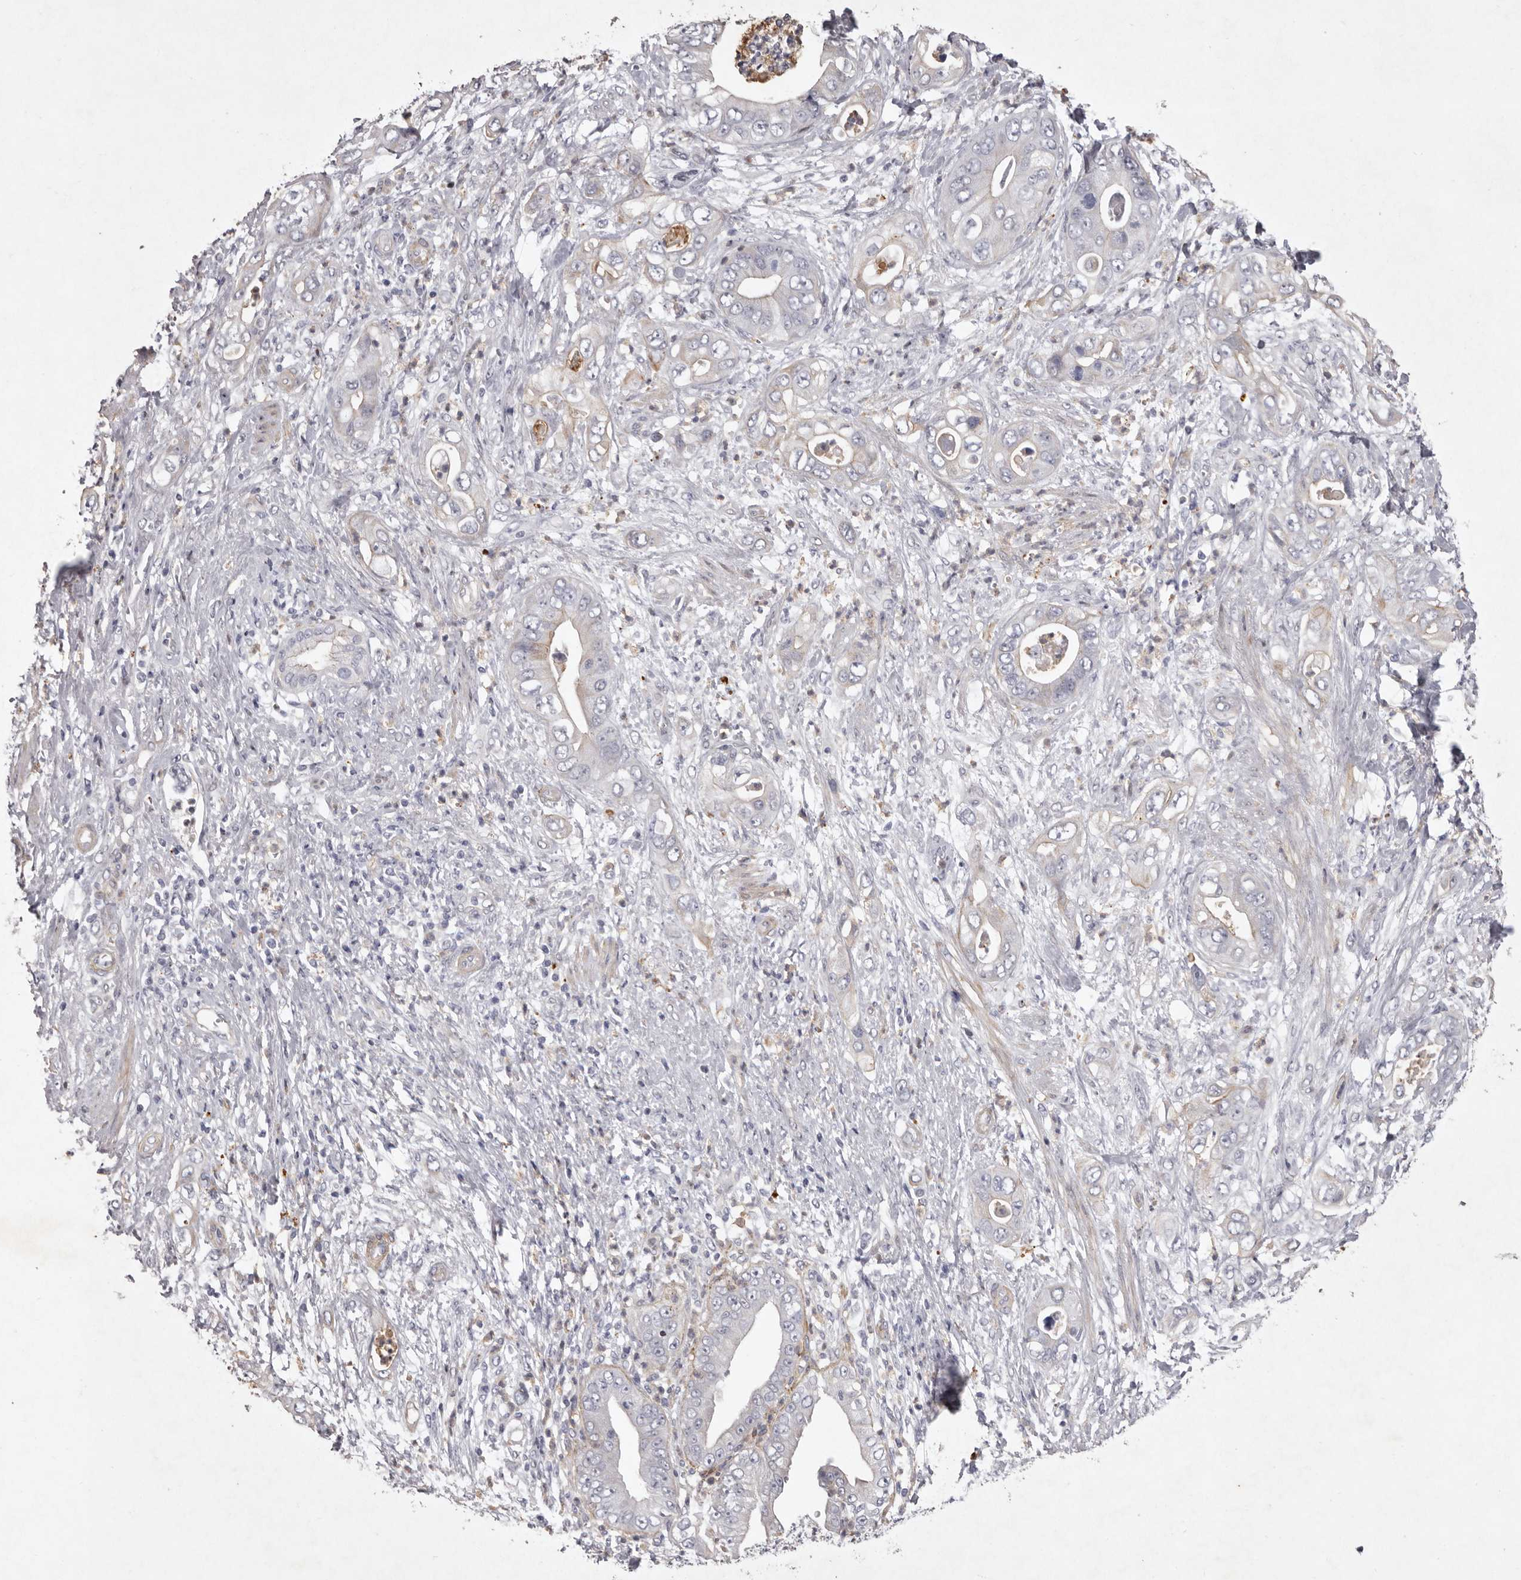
{"staining": {"intensity": "negative", "quantity": "none", "location": "none"}, "tissue": "pancreatic cancer", "cell_type": "Tumor cells", "image_type": "cancer", "snomed": [{"axis": "morphology", "description": "Adenocarcinoma, NOS"}, {"axis": "topography", "description": "Pancreas"}], "caption": "Human pancreatic adenocarcinoma stained for a protein using immunohistochemistry displays no staining in tumor cells.", "gene": "NKAIN4", "patient": {"sex": "female", "age": 78}}